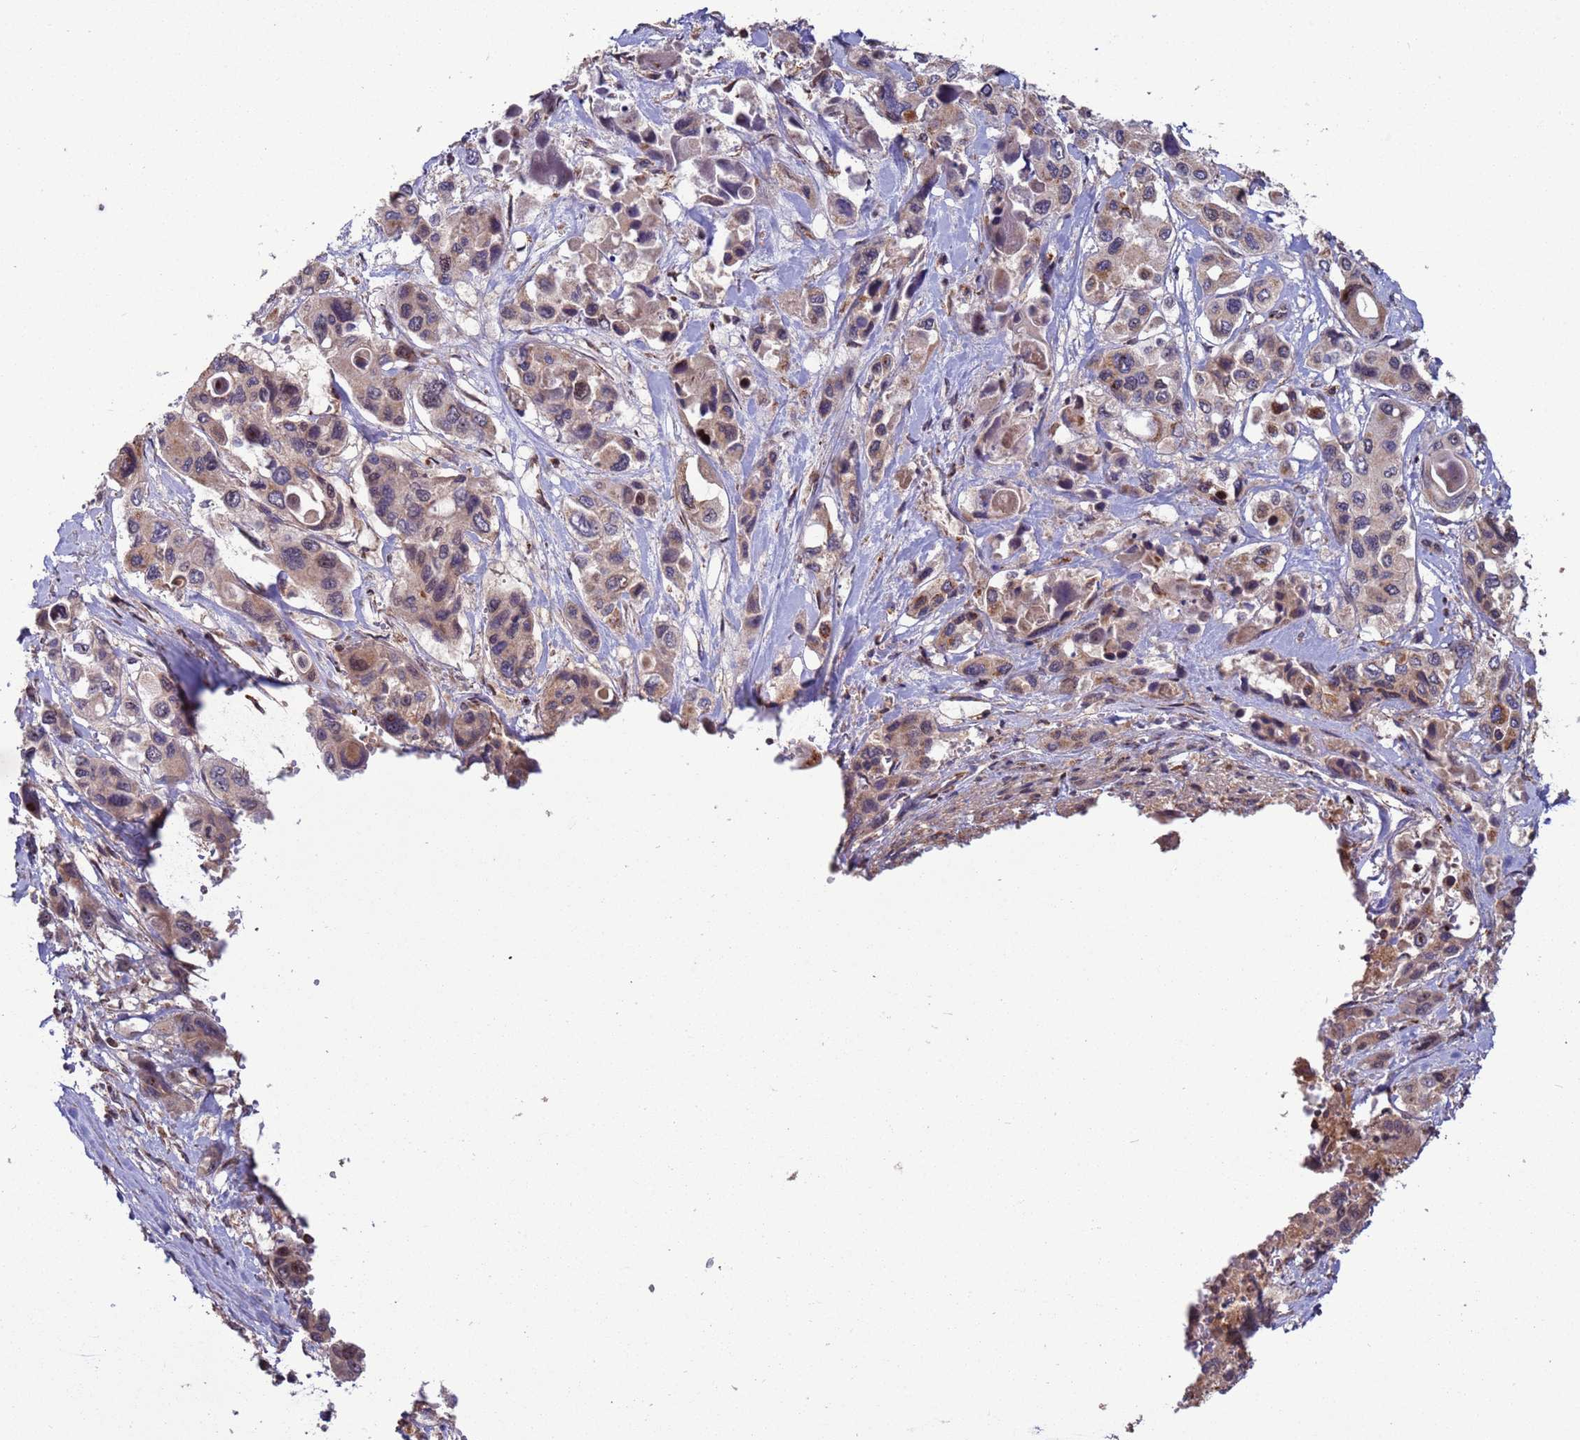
{"staining": {"intensity": "weak", "quantity": ">75%", "location": "cytoplasmic/membranous,nuclear"}, "tissue": "pancreatic cancer", "cell_type": "Tumor cells", "image_type": "cancer", "snomed": [{"axis": "morphology", "description": "Adenocarcinoma, NOS"}, {"axis": "topography", "description": "Pancreas"}], "caption": "Tumor cells show low levels of weak cytoplasmic/membranous and nuclear staining in about >75% of cells in pancreatic cancer.", "gene": "RCOR2", "patient": {"sex": "male", "age": 92}}